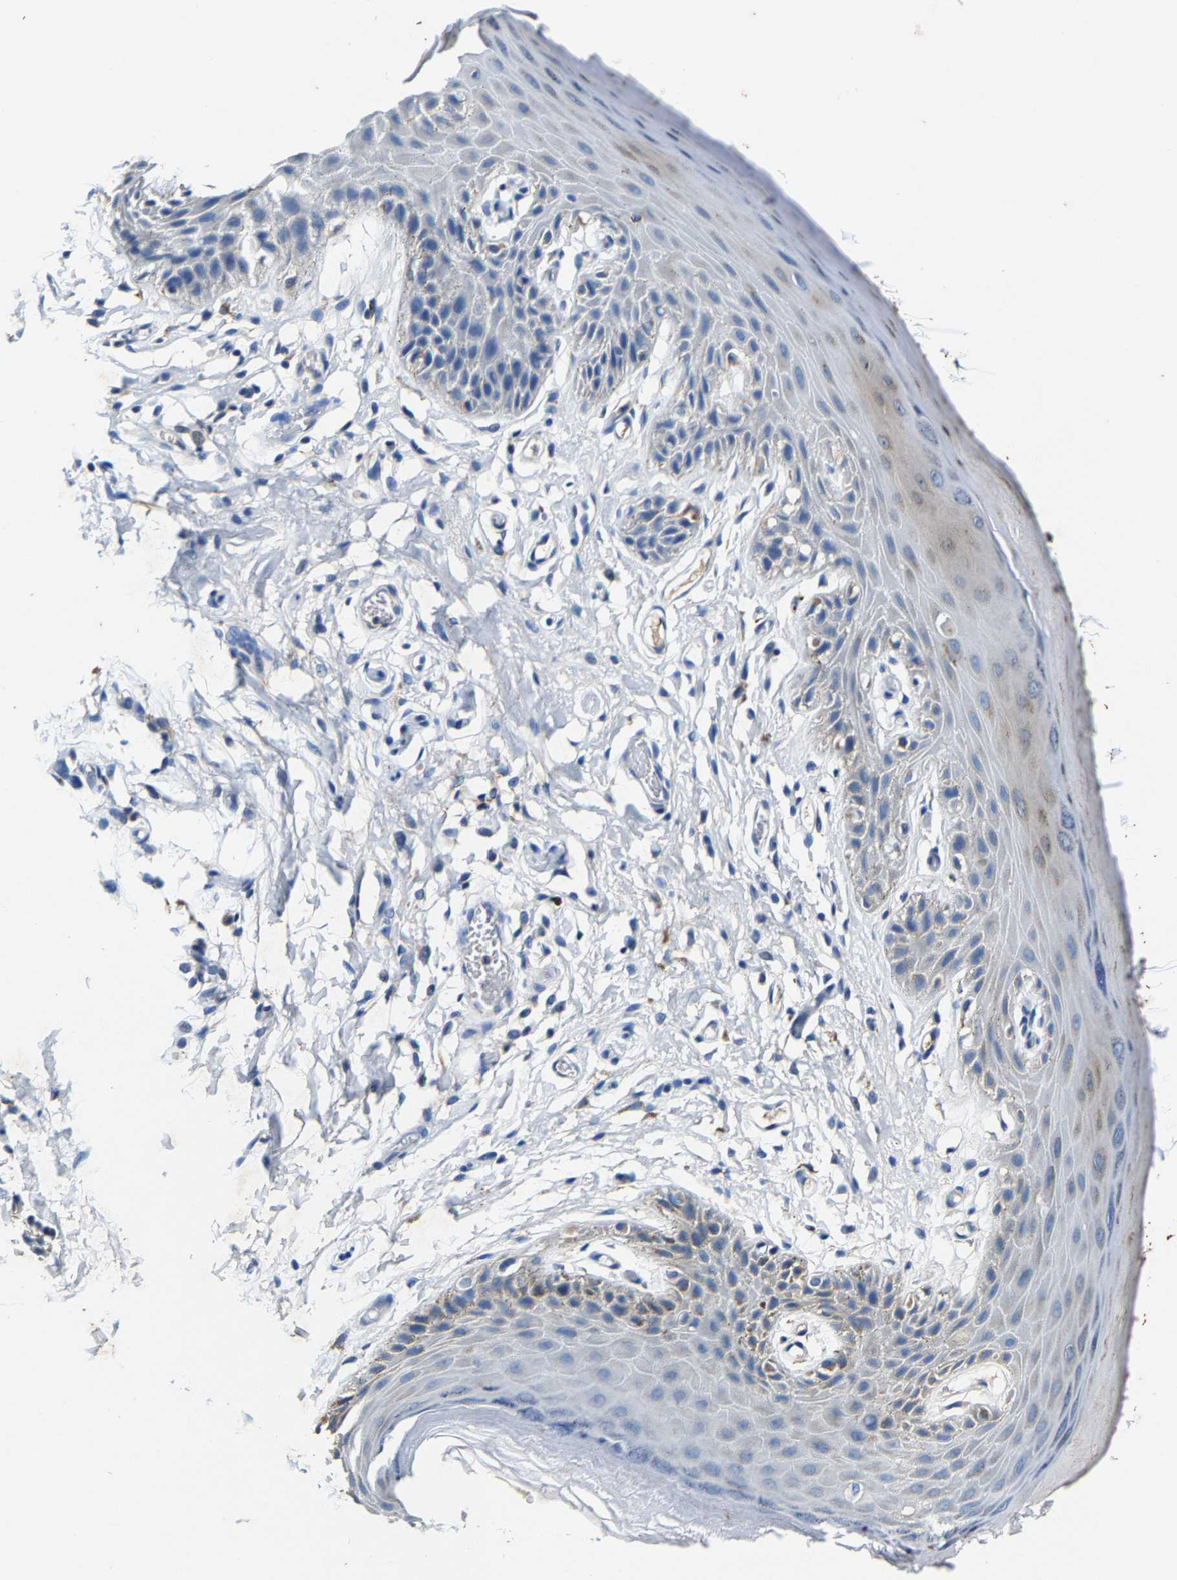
{"staining": {"intensity": "weak", "quantity": "<25%", "location": "cytoplasmic/membranous"}, "tissue": "skin", "cell_type": "Epidermal cells", "image_type": "normal", "snomed": [{"axis": "morphology", "description": "Normal tissue, NOS"}, {"axis": "topography", "description": "Anal"}], "caption": "This photomicrograph is of normal skin stained with immunohistochemistry (IHC) to label a protein in brown with the nuclei are counter-stained blue. There is no positivity in epidermal cells. The staining is performed using DAB (3,3'-diaminobenzidine) brown chromogen with nuclei counter-stained in using hematoxylin.", "gene": "SLC25A25", "patient": {"sex": "male", "age": 44}}